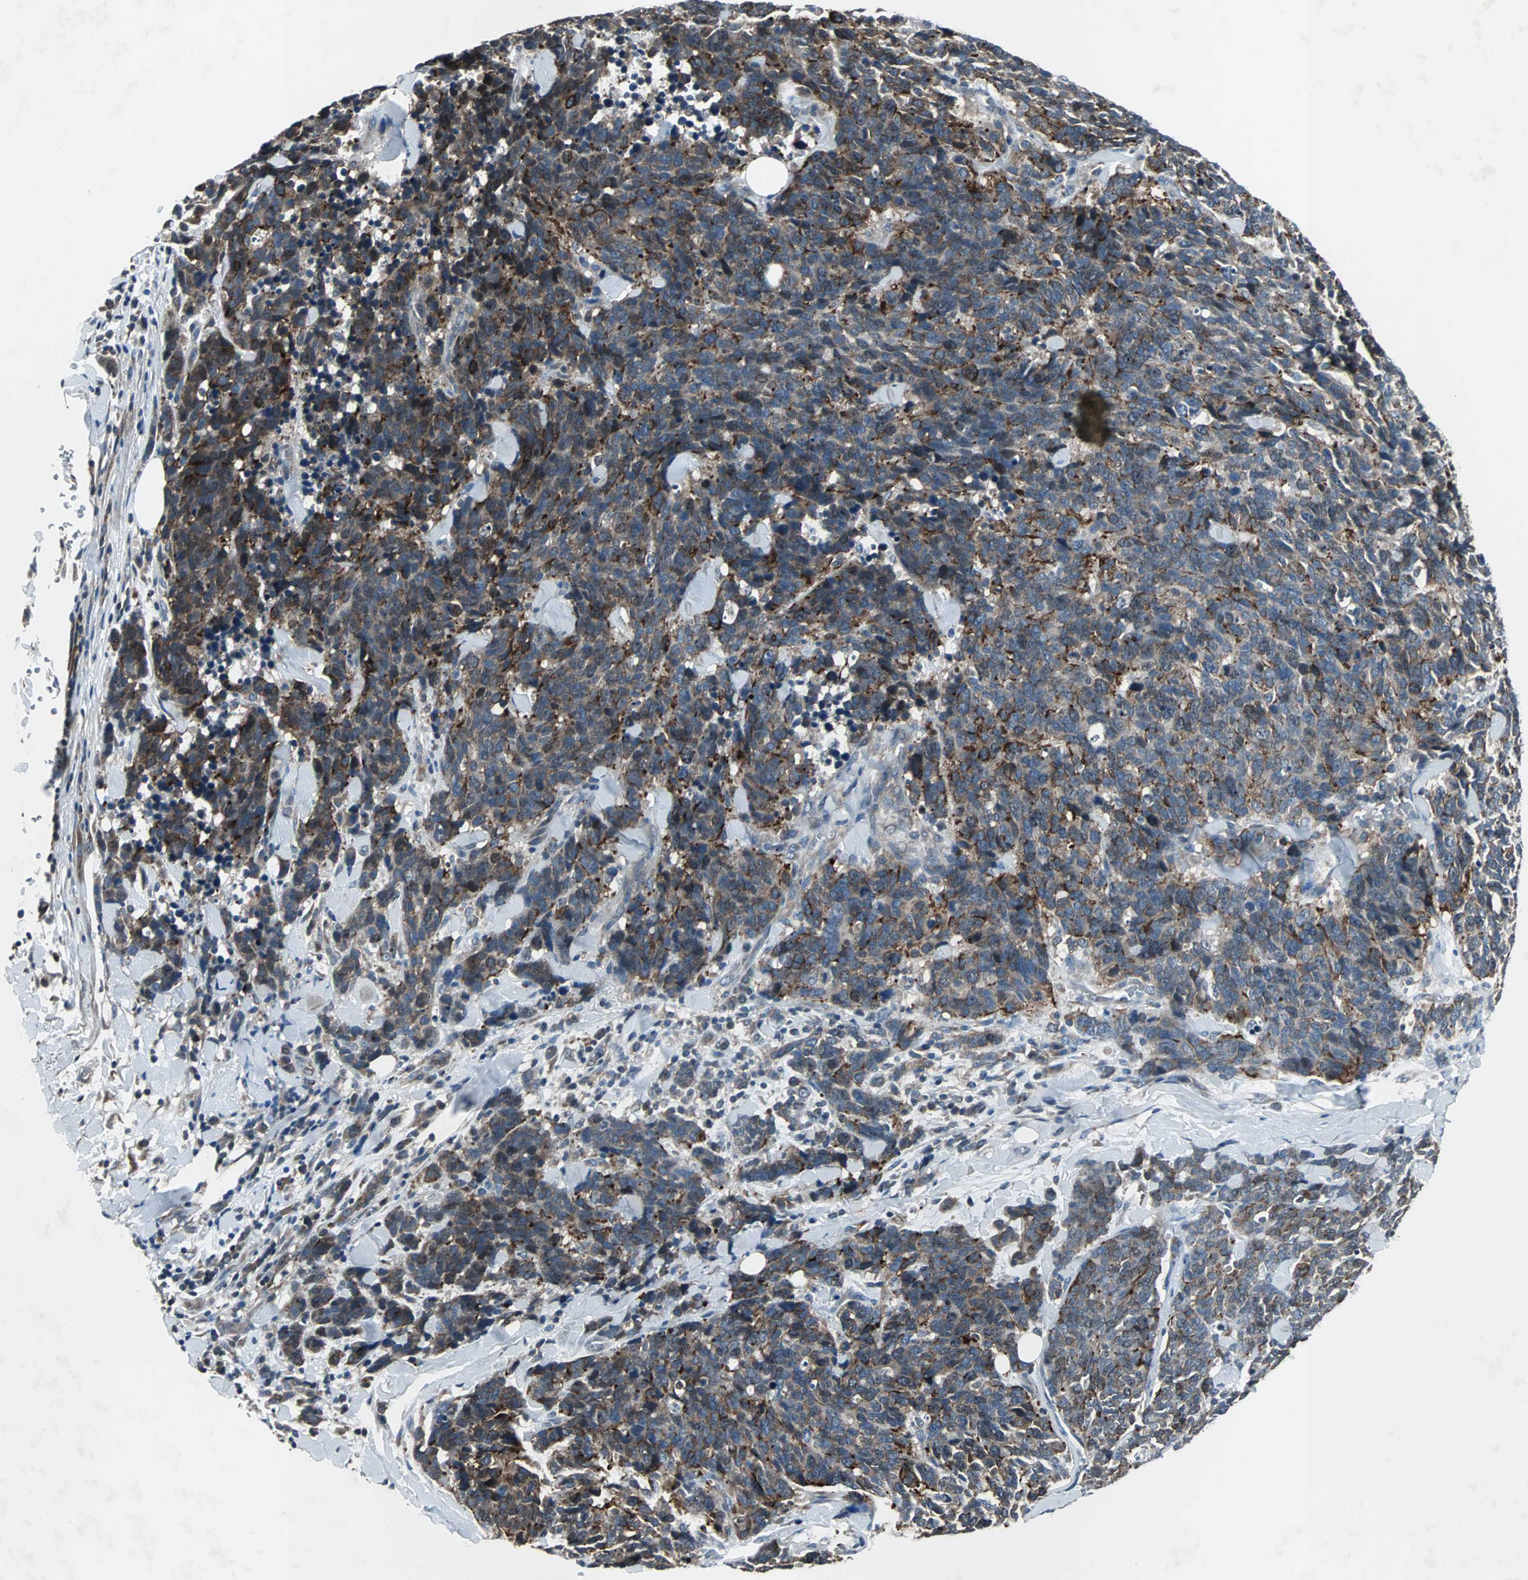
{"staining": {"intensity": "moderate", "quantity": "25%-75%", "location": "cytoplasmic/membranous"}, "tissue": "lung cancer", "cell_type": "Tumor cells", "image_type": "cancer", "snomed": [{"axis": "morphology", "description": "Neoplasm, malignant, NOS"}, {"axis": "topography", "description": "Lung"}], "caption": "This histopathology image exhibits immunohistochemistry staining of lung cancer, with medium moderate cytoplasmic/membranous staining in approximately 25%-75% of tumor cells.", "gene": "SOS1", "patient": {"sex": "female", "age": 58}}